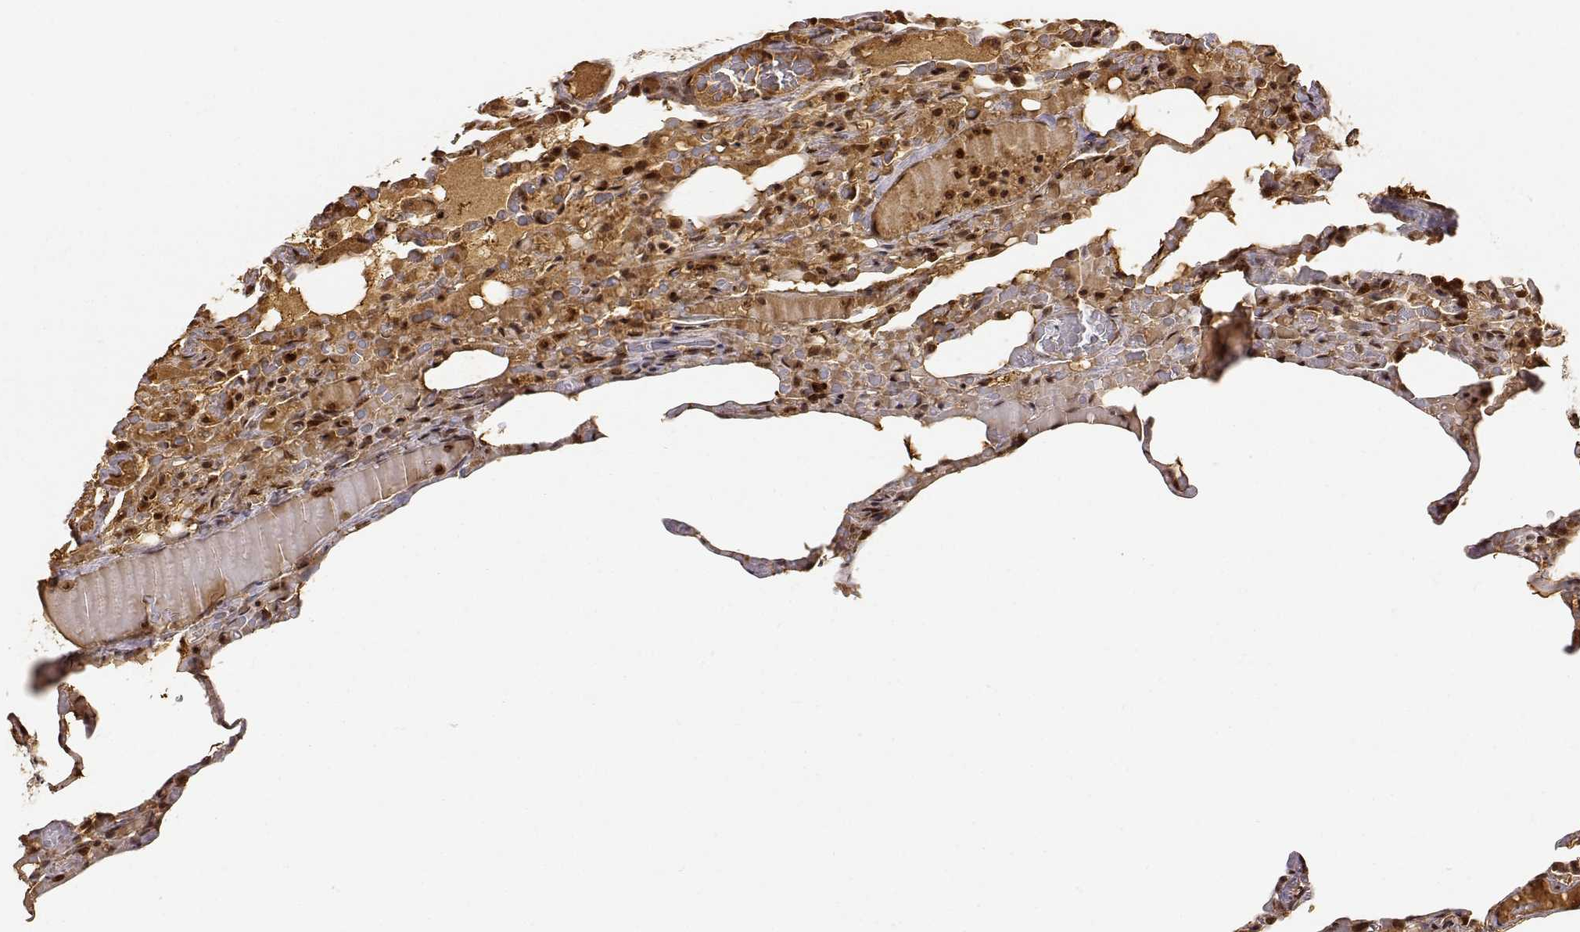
{"staining": {"intensity": "moderate", "quantity": "25%-75%", "location": "cytoplasmic/membranous,nuclear"}, "tissue": "lung", "cell_type": "Alveolar cells", "image_type": "normal", "snomed": [{"axis": "morphology", "description": "Normal tissue, NOS"}, {"axis": "topography", "description": "Lung"}], "caption": "Immunohistochemical staining of benign lung displays moderate cytoplasmic/membranous,nuclear protein positivity in about 25%-75% of alveolar cells.", "gene": "MAEA", "patient": {"sex": "female", "age": 43}}